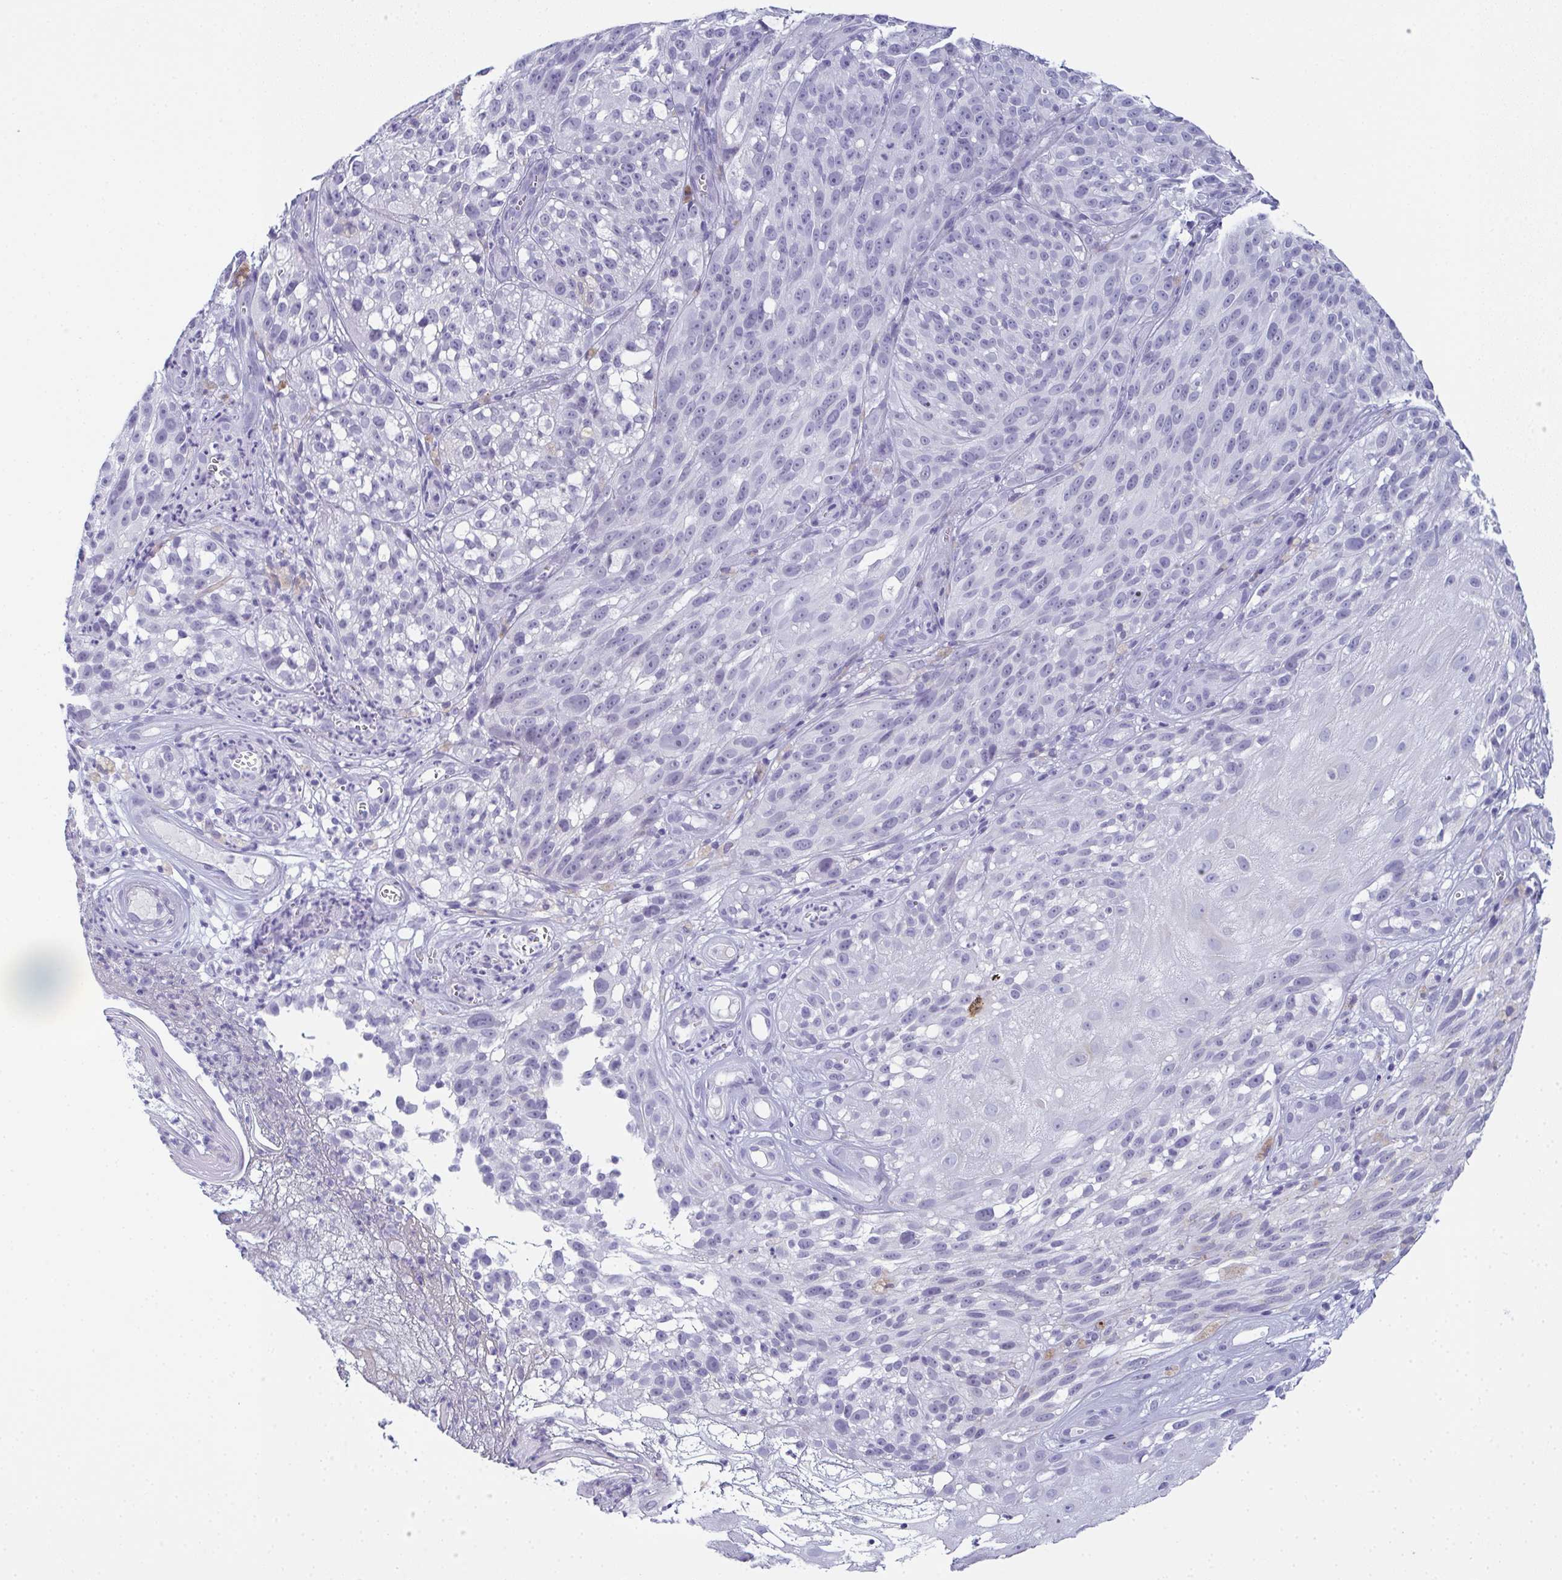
{"staining": {"intensity": "negative", "quantity": "none", "location": "none"}, "tissue": "melanoma", "cell_type": "Tumor cells", "image_type": "cancer", "snomed": [{"axis": "morphology", "description": "Malignant melanoma, NOS"}, {"axis": "topography", "description": "Skin"}], "caption": "Image shows no significant protein expression in tumor cells of melanoma.", "gene": "SLC36A2", "patient": {"sex": "female", "age": 85}}